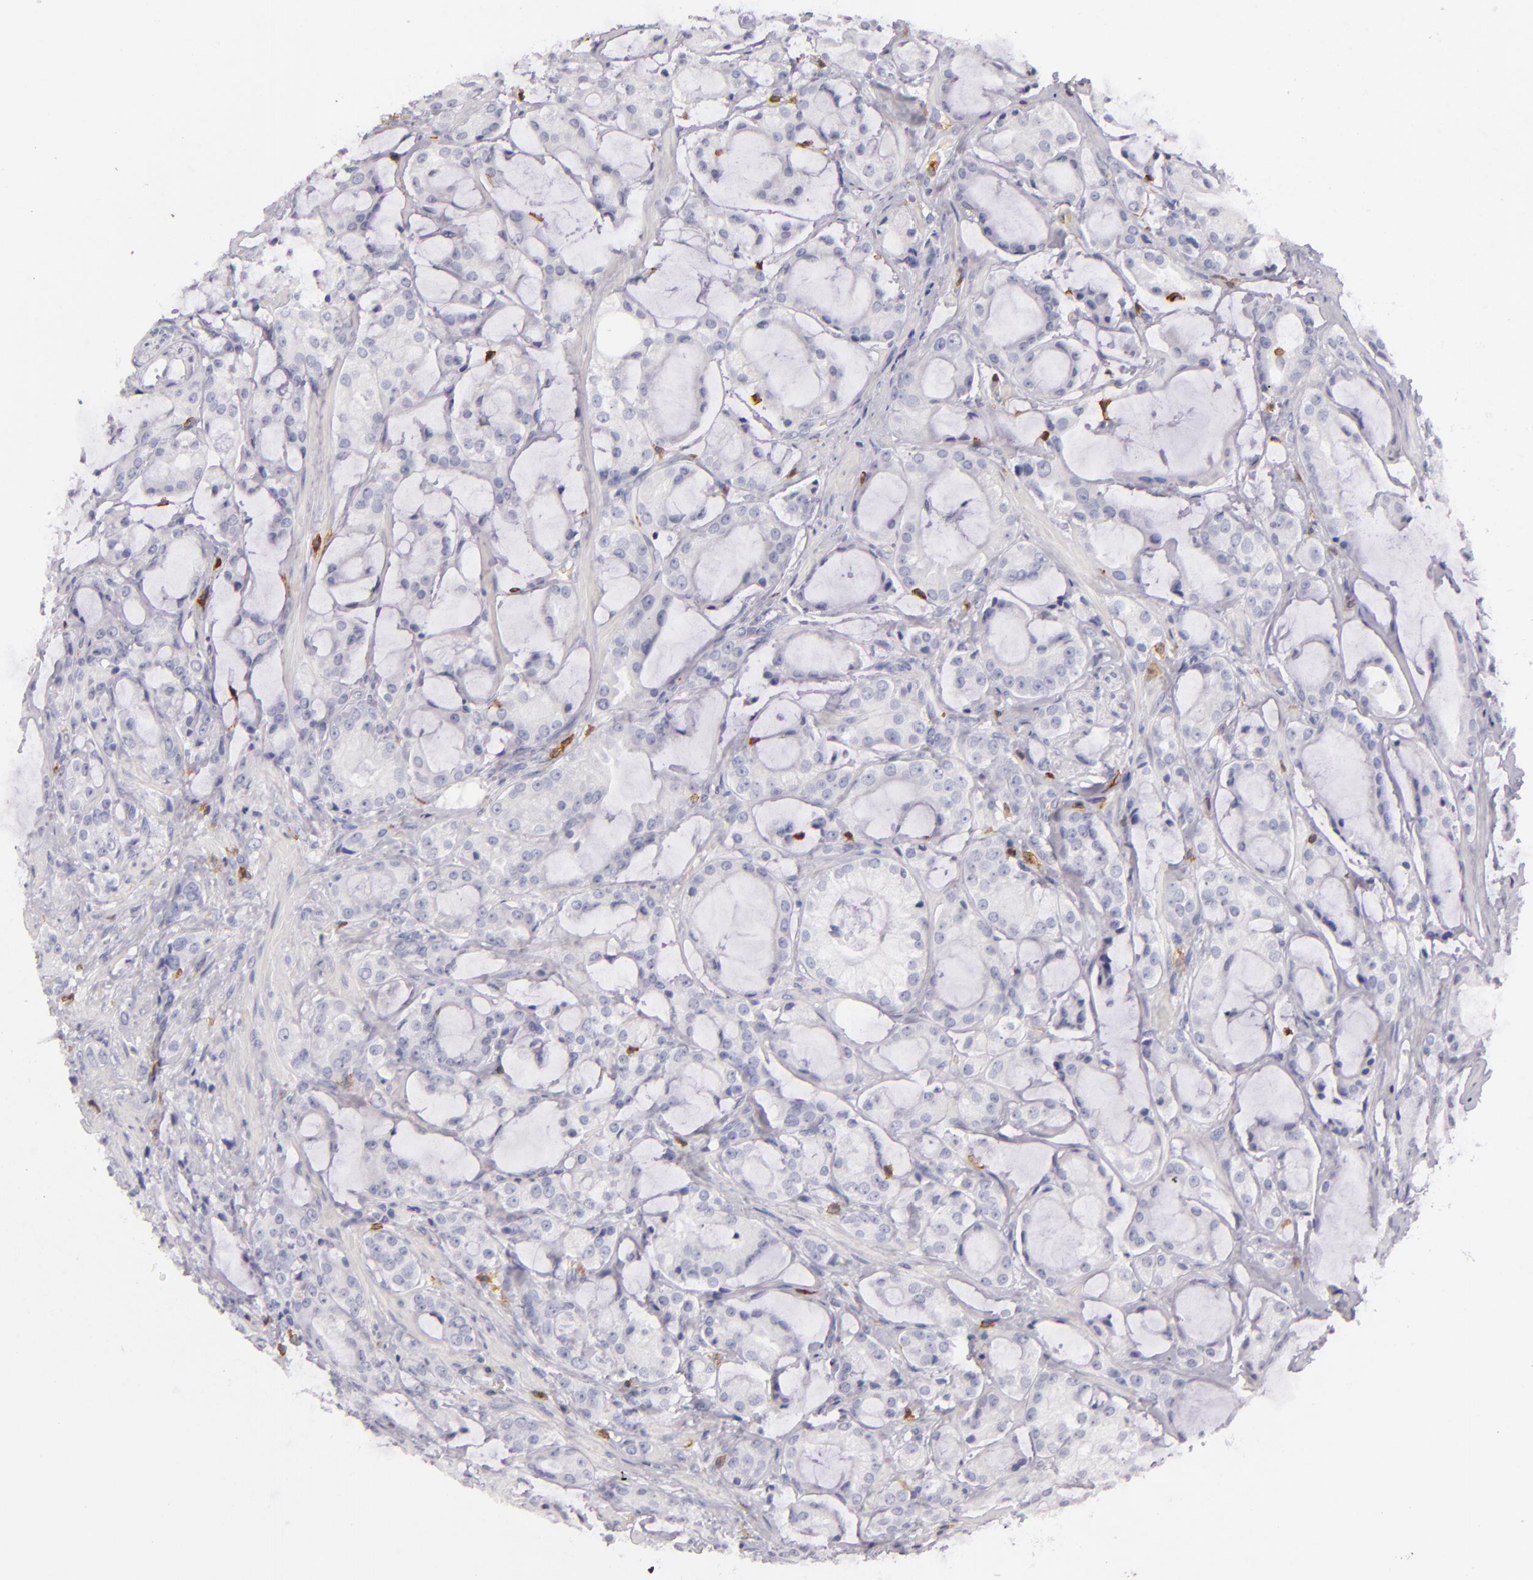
{"staining": {"intensity": "negative", "quantity": "none", "location": "none"}, "tissue": "prostate cancer", "cell_type": "Tumor cells", "image_type": "cancer", "snomed": [{"axis": "morphology", "description": "Adenocarcinoma, Medium grade"}, {"axis": "topography", "description": "Prostate"}], "caption": "This is a micrograph of immunohistochemistry (IHC) staining of prostate cancer, which shows no positivity in tumor cells.", "gene": "LAT", "patient": {"sex": "male", "age": 70}}